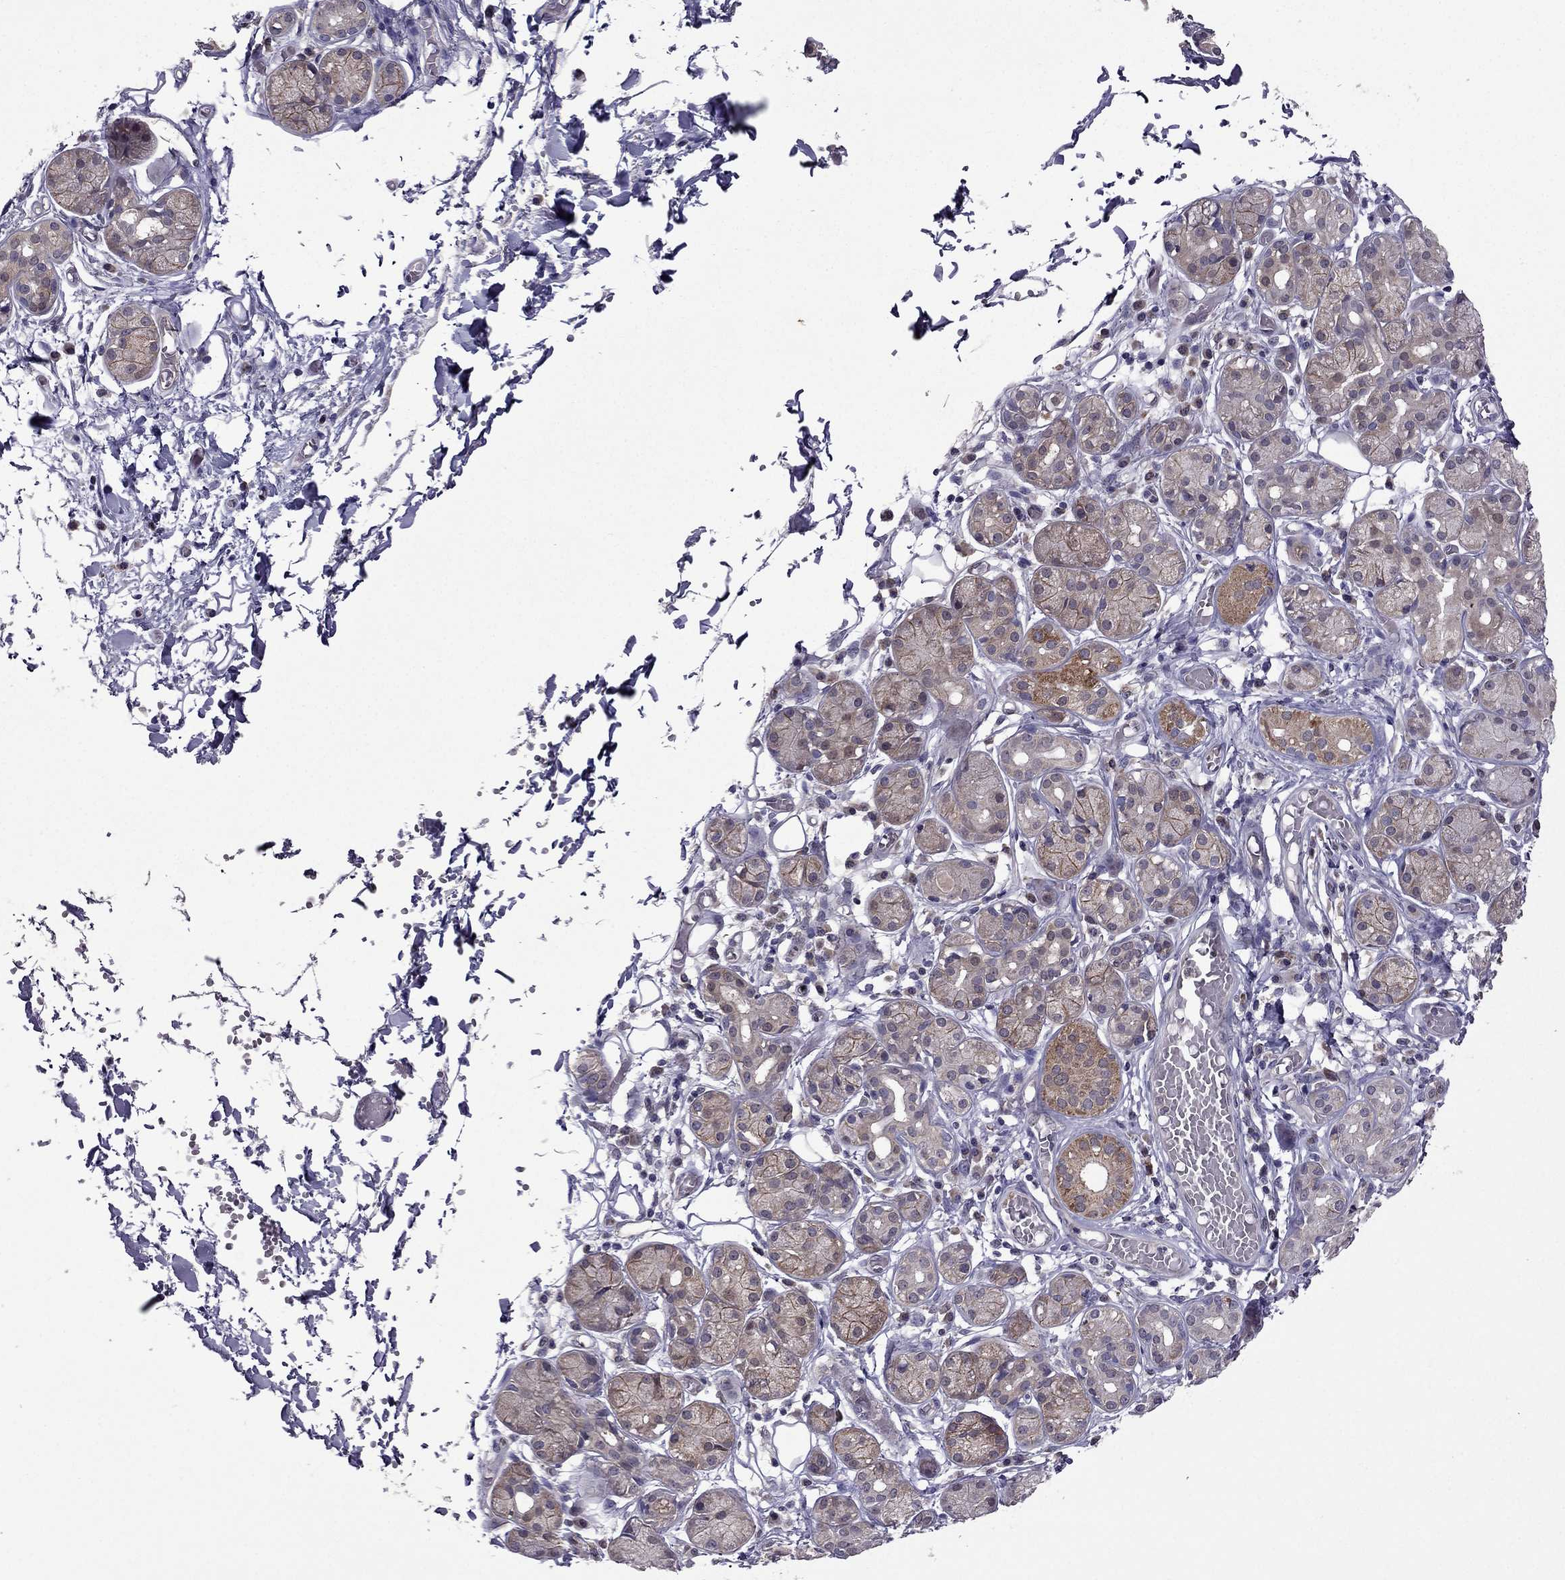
{"staining": {"intensity": "moderate", "quantity": "<25%", "location": "cytoplasmic/membranous"}, "tissue": "salivary gland", "cell_type": "Glandular cells", "image_type": "normal", "snomed": [{"axis": "morphology", "description": "Normal tissue, NOS"}, {"axis": "topography", "description": "Salivary gland"}, {"axis": "topography", "description": "Peripheral nerve tissue"}], "caption": "A brown stain shows moderate cytoplasmic/membranous expression of a protein in glandular cells of normal human salivary gland. (brown staining indicates protein expression, while blue staining denotes nuclei).", "gene": "CDK5", "patient": {"sex": "male", "age": 71}}